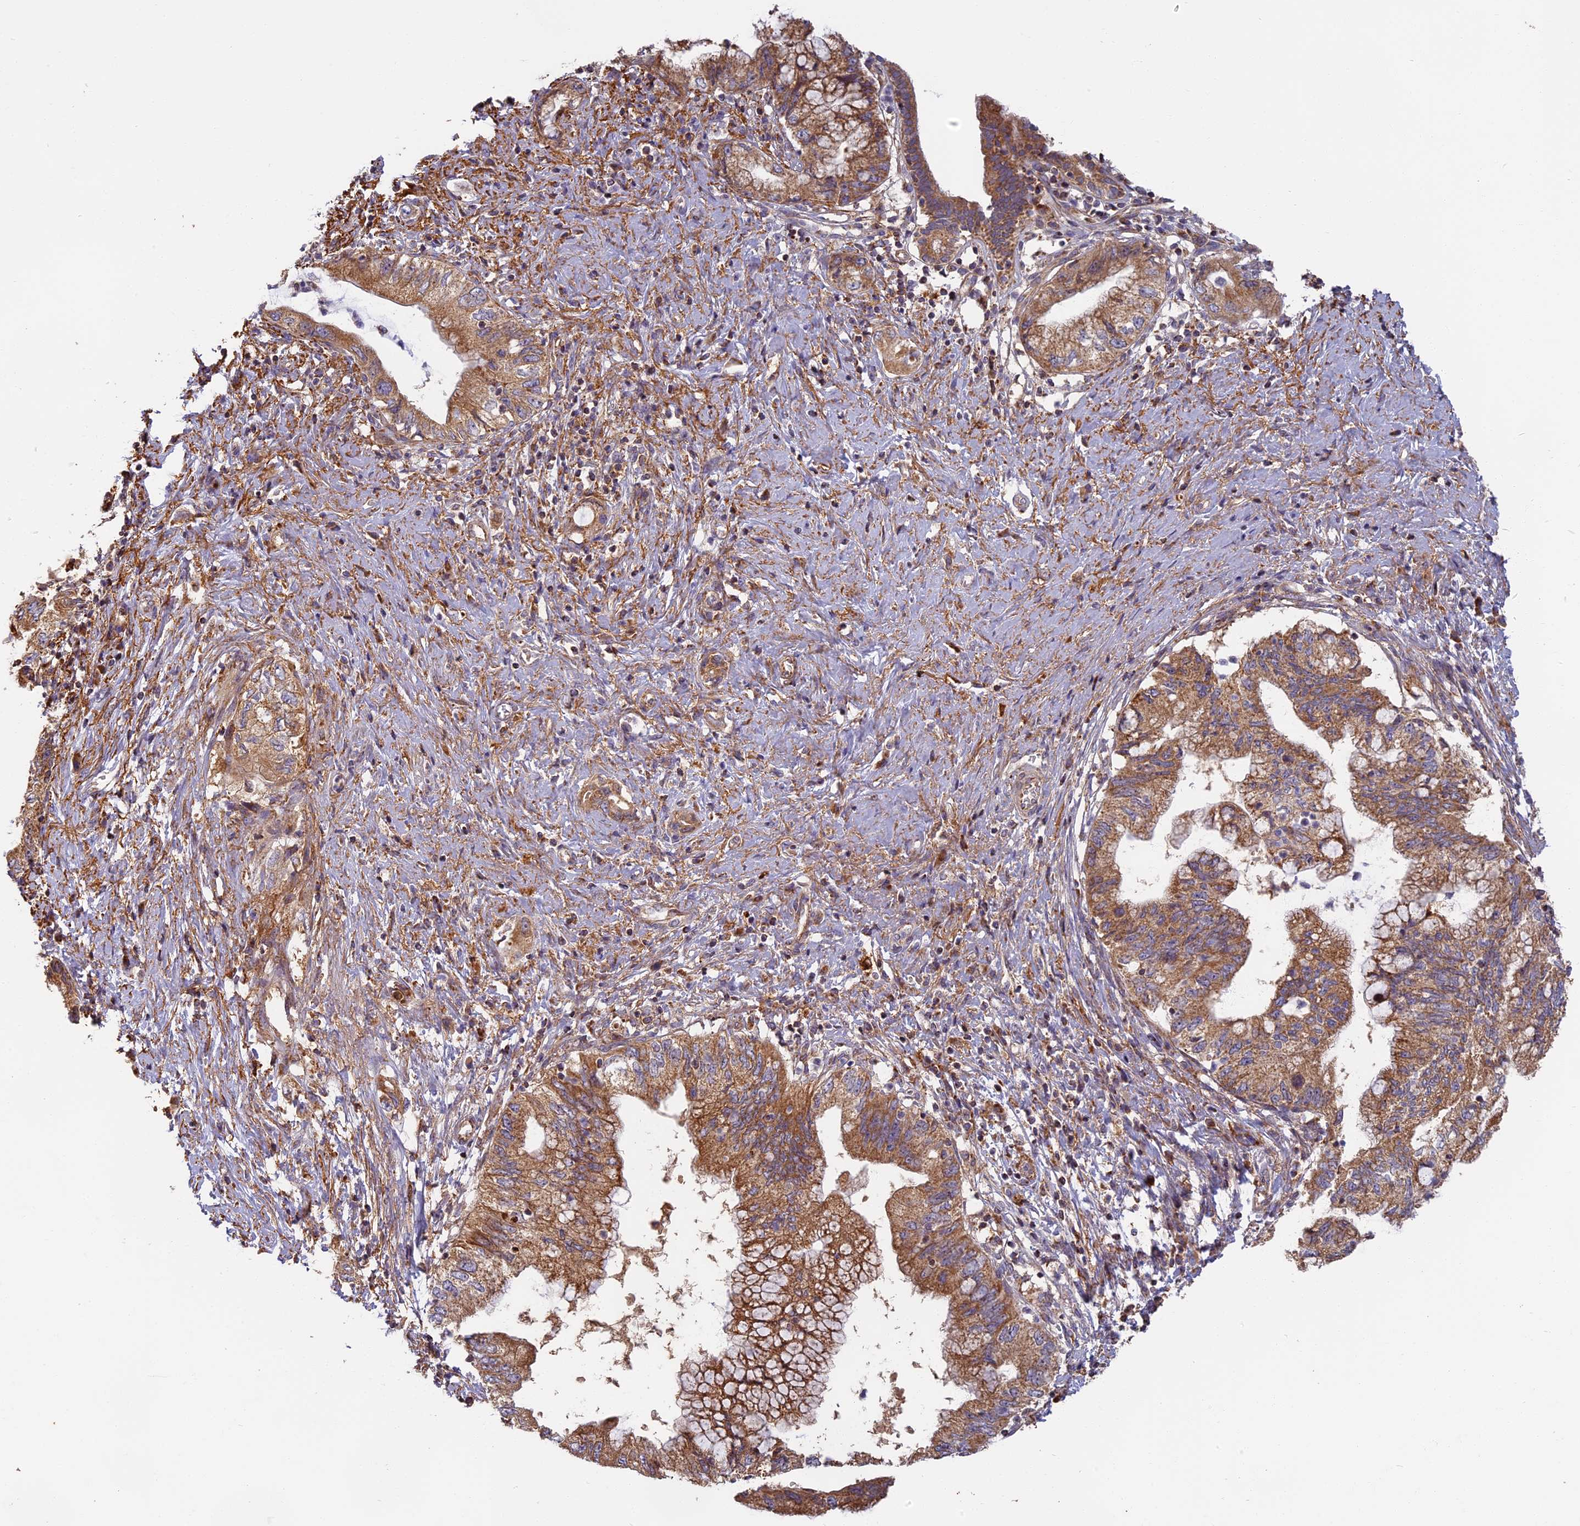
{"staining": {"intensity": "moderate", "quantity": ">75%", "location": "cytoplasmic/membranous"}, "tissue": "pancreatic cancer", "cell_type": "Tumor cells", "image_type": "cancer", "snomed": [{"axis": "morphology", "description": "Adenocarcinoma, NOS"}, {"axis": "topography", "description": "Pancreas"}], "caption": "The immunohistochemical stain shows moderate cytoplasmic/membranous positivity in tumor cells of pancreatic adenocarcinoma tissue. Using DAB (brown) and hematoxylin (blue) stains, captured at high magnification using brightfield microscopy.", "gene": "EDAR", "patient": {"sex": "female", "age": 73}}